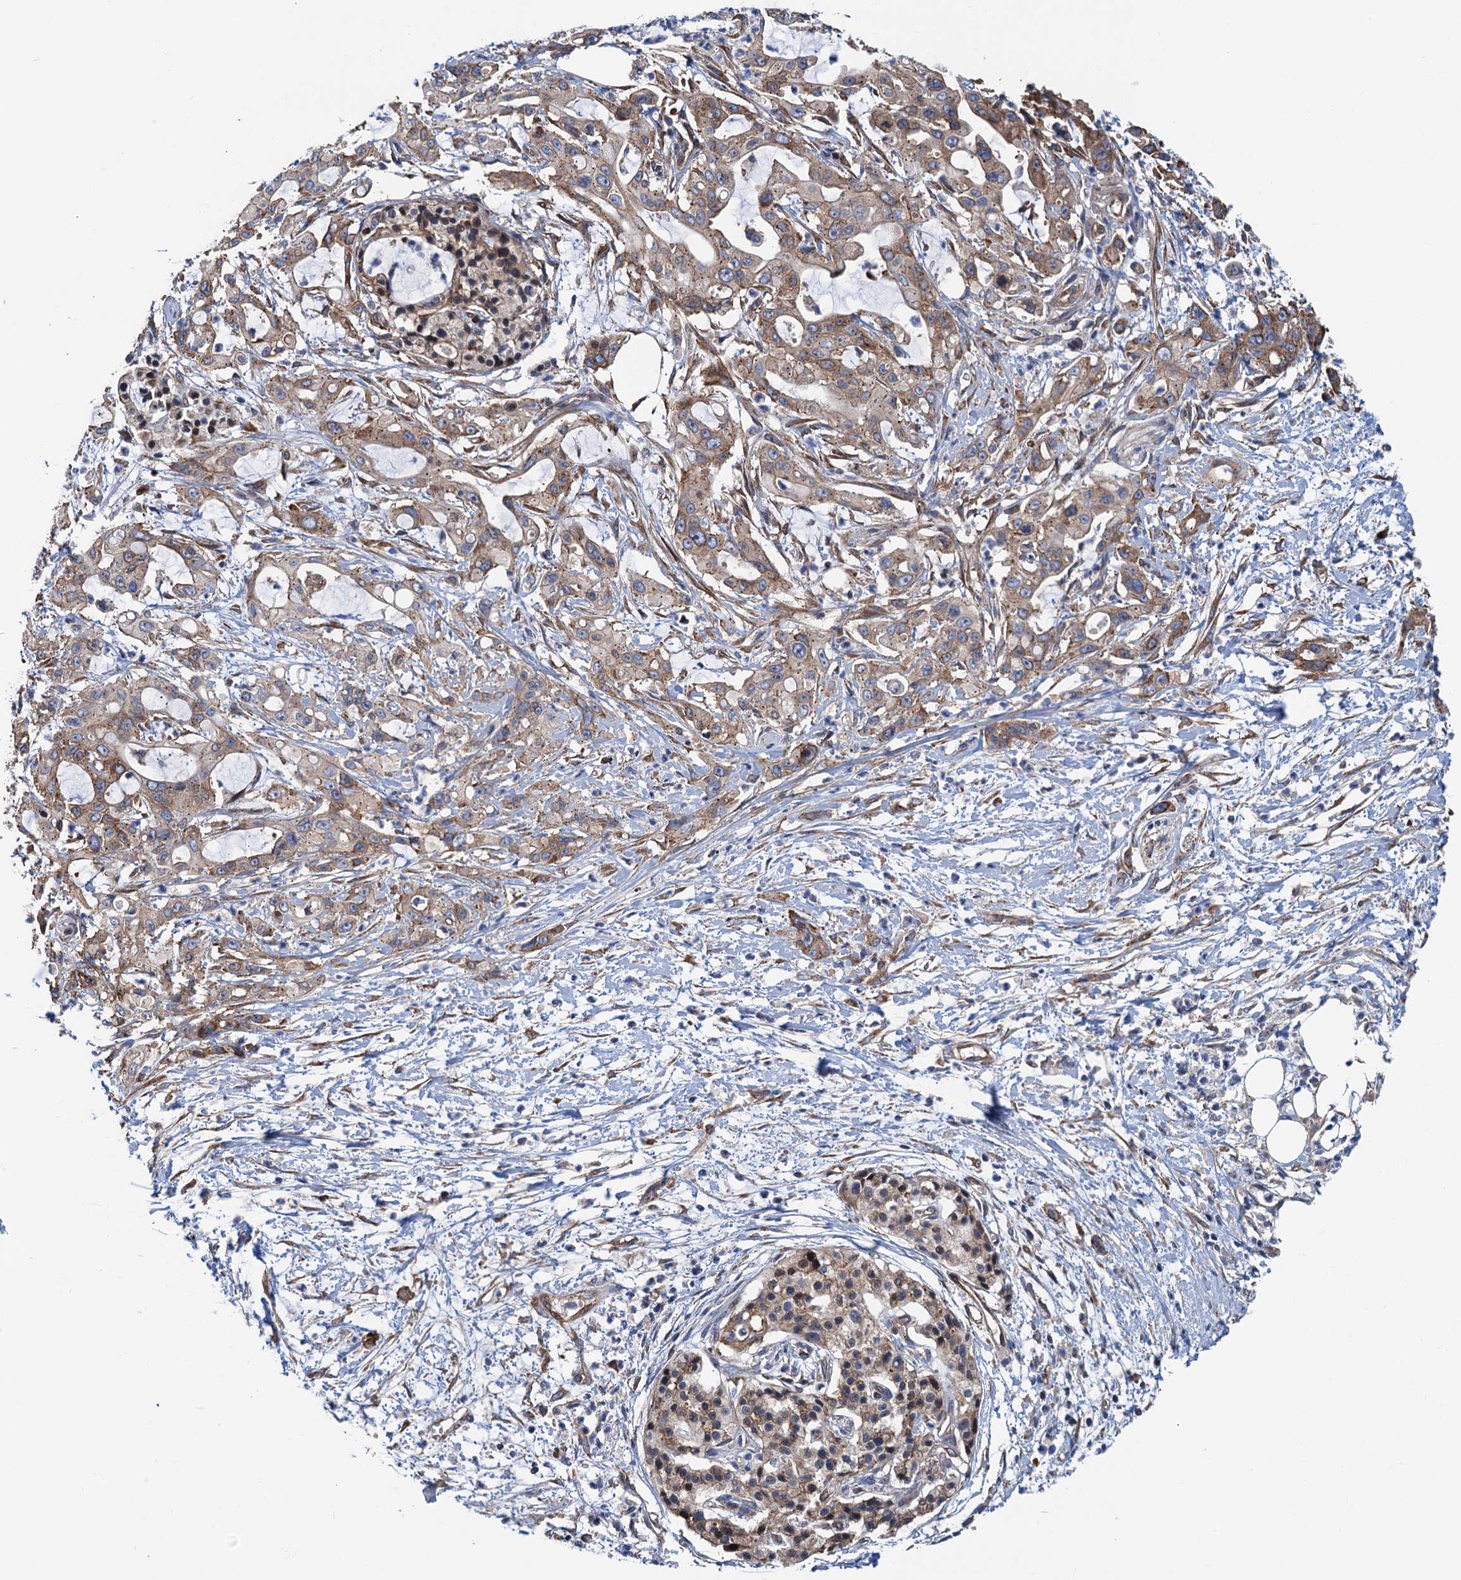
{"staining": {"intensity": "moderate", "quantity": ">75%", "location": "cytoplasmic/membranous"}, "tissue": "pancreatic cancer", "cell_type": "Tumor cells", "image_type": "cancer", "snomed": [{"axis": "morphology", "description": "Adenocarcinoma, NOS"}, {"axis": "topography", "description": "Pancreas"}], "caption": "This is an image of immunohistochemistry (IHC) staining of adenocarcinoma (pancreatic), which shows moderate positivity in the cytoplasmic/membranous of tumor cells.", "gene": "SLC12A7", "patient": {"sex": "male", "age": 68}}